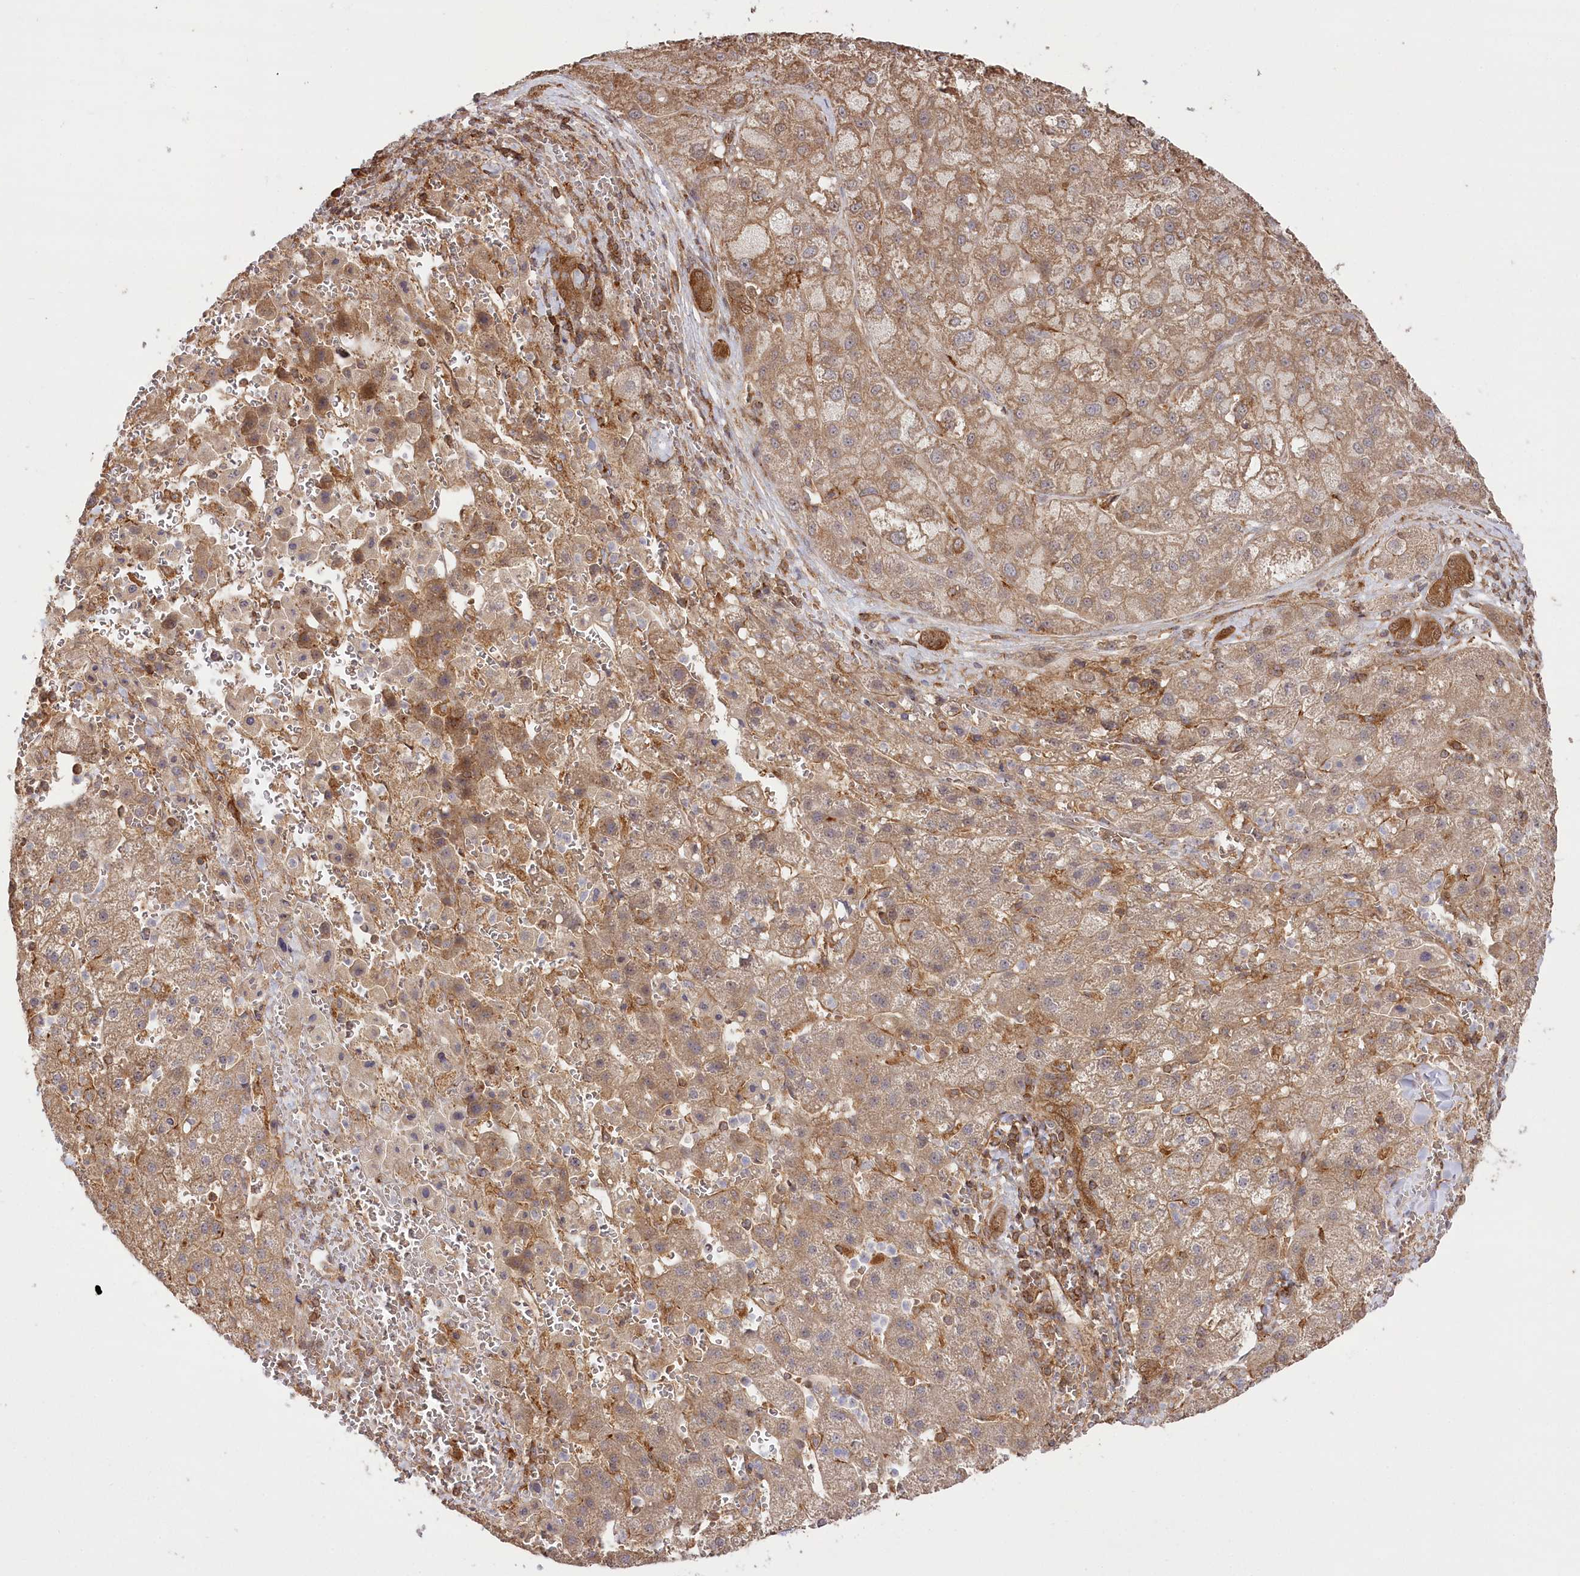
{"staining": {"intensity": "moderate", "quantity": ">75%", "location": "cytoplasmic/membranous"}, "tissue": "liver cancer", "cell_type": "Tumor cells", "image_type": "cancer", "snomed": [{"axis": "morphology", "description": "Carcinoma, Hepatocellular, NOS"}, {"axis": "topography", "description": "Liver"}], "caption": "High-power microscopy captured an IHC image of liver cancer (hepatocellular carcinoma), revealing moderate cytoplasmic/membranous positivity in approximately >75% of tumor cells.", "gene": "CCDC91", "patient": {"sex": "male", "age": 57}}